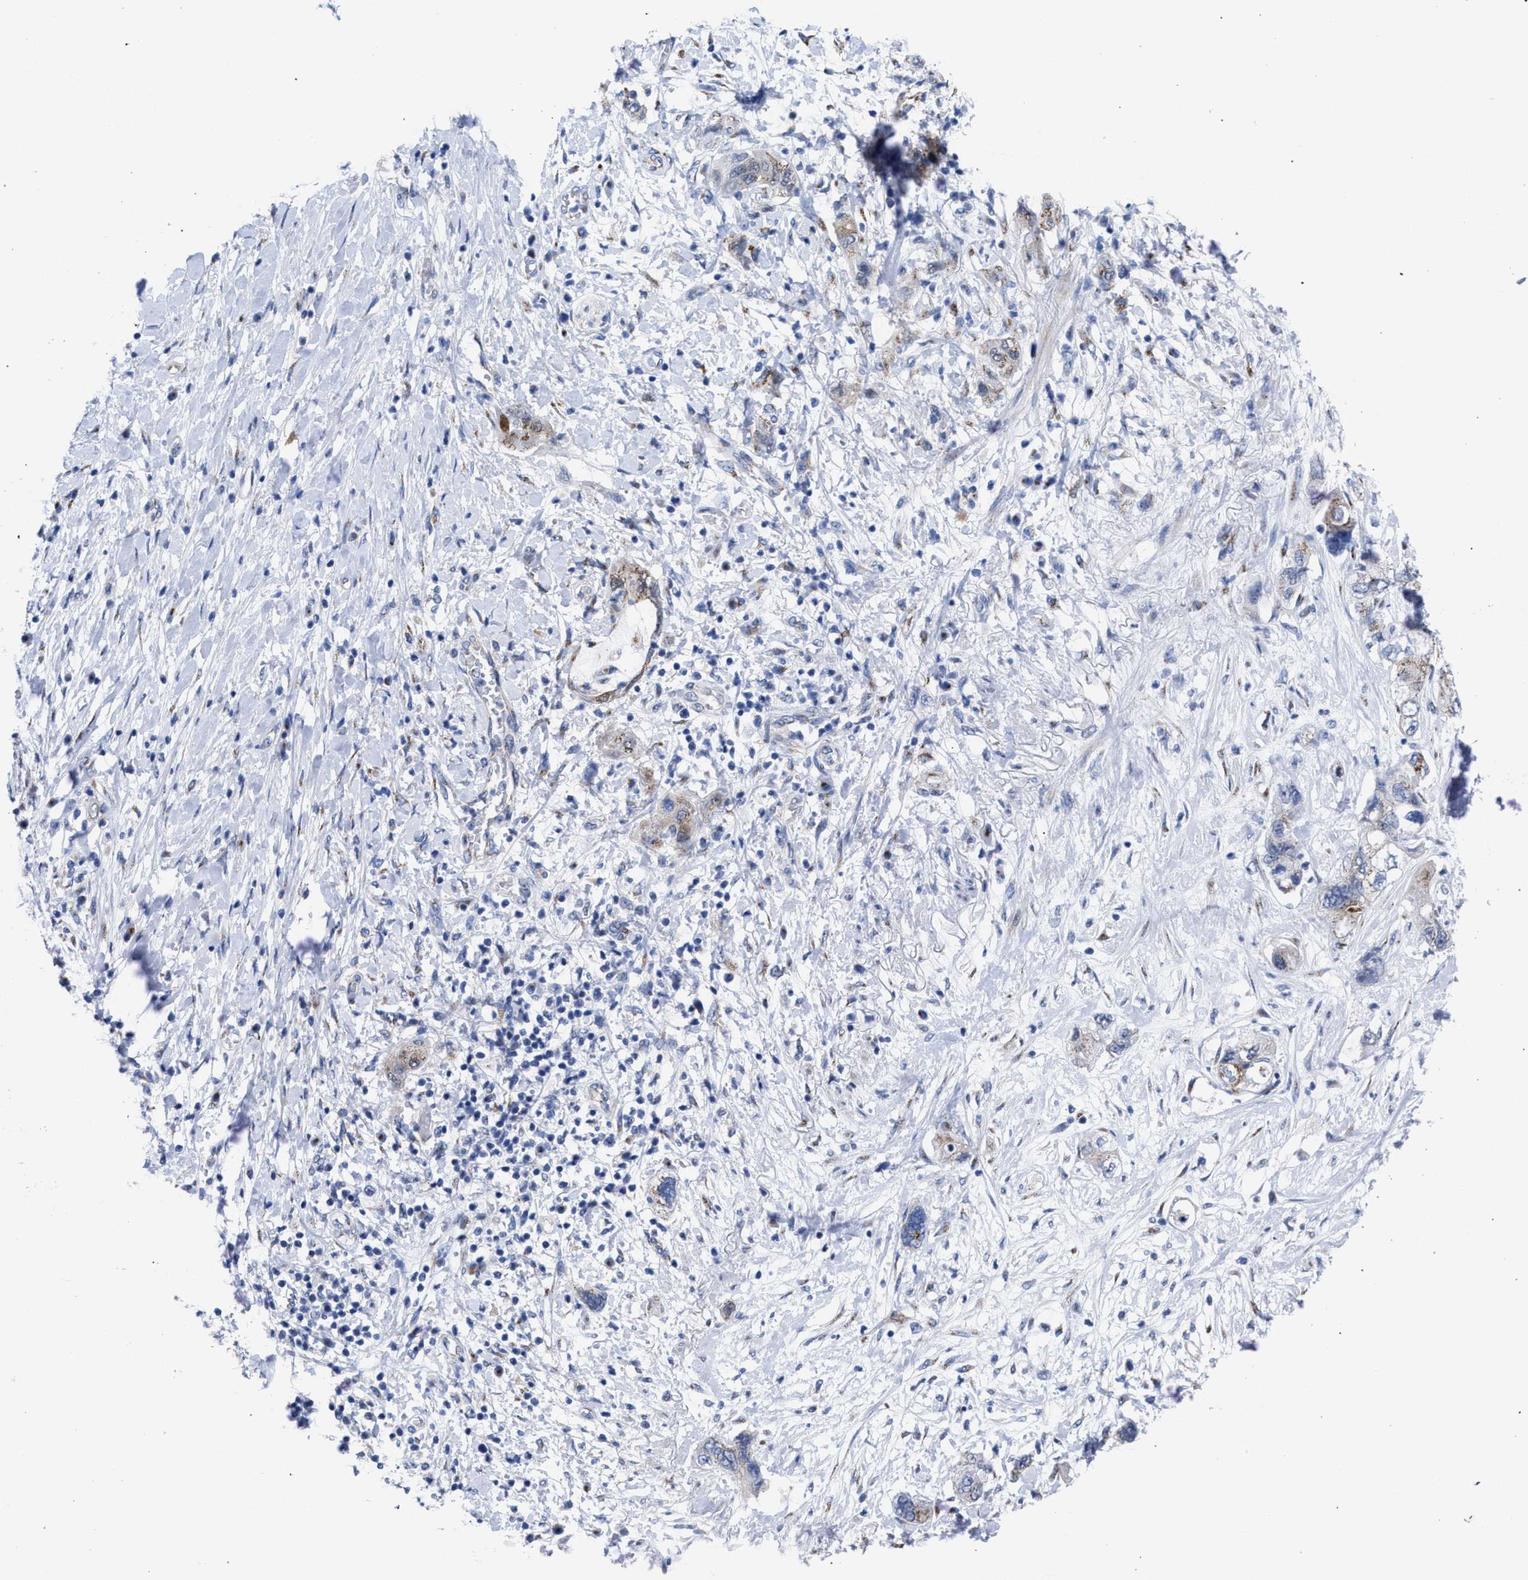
{"staining": {"intensity": "weak", "quantity": "<25%", "location": "cytoplasmic/membranous"}, "tissue": "pancreatic cancer", "cell_type": "Tumor cells", "image_type": "cancer", "snomed": [{"axis": "morphology", "description": "Adenocarcinoma, NOS"}, {"axis": "topography", "description": "Pancreas"}], "caption": "This is an immunohistochemistry histopathology image of pancreatic adenocarcinoma. There is no staining in tumor cells.", "gene": "GOLGA2", "patient": {"sex": "female", "age": 73}}